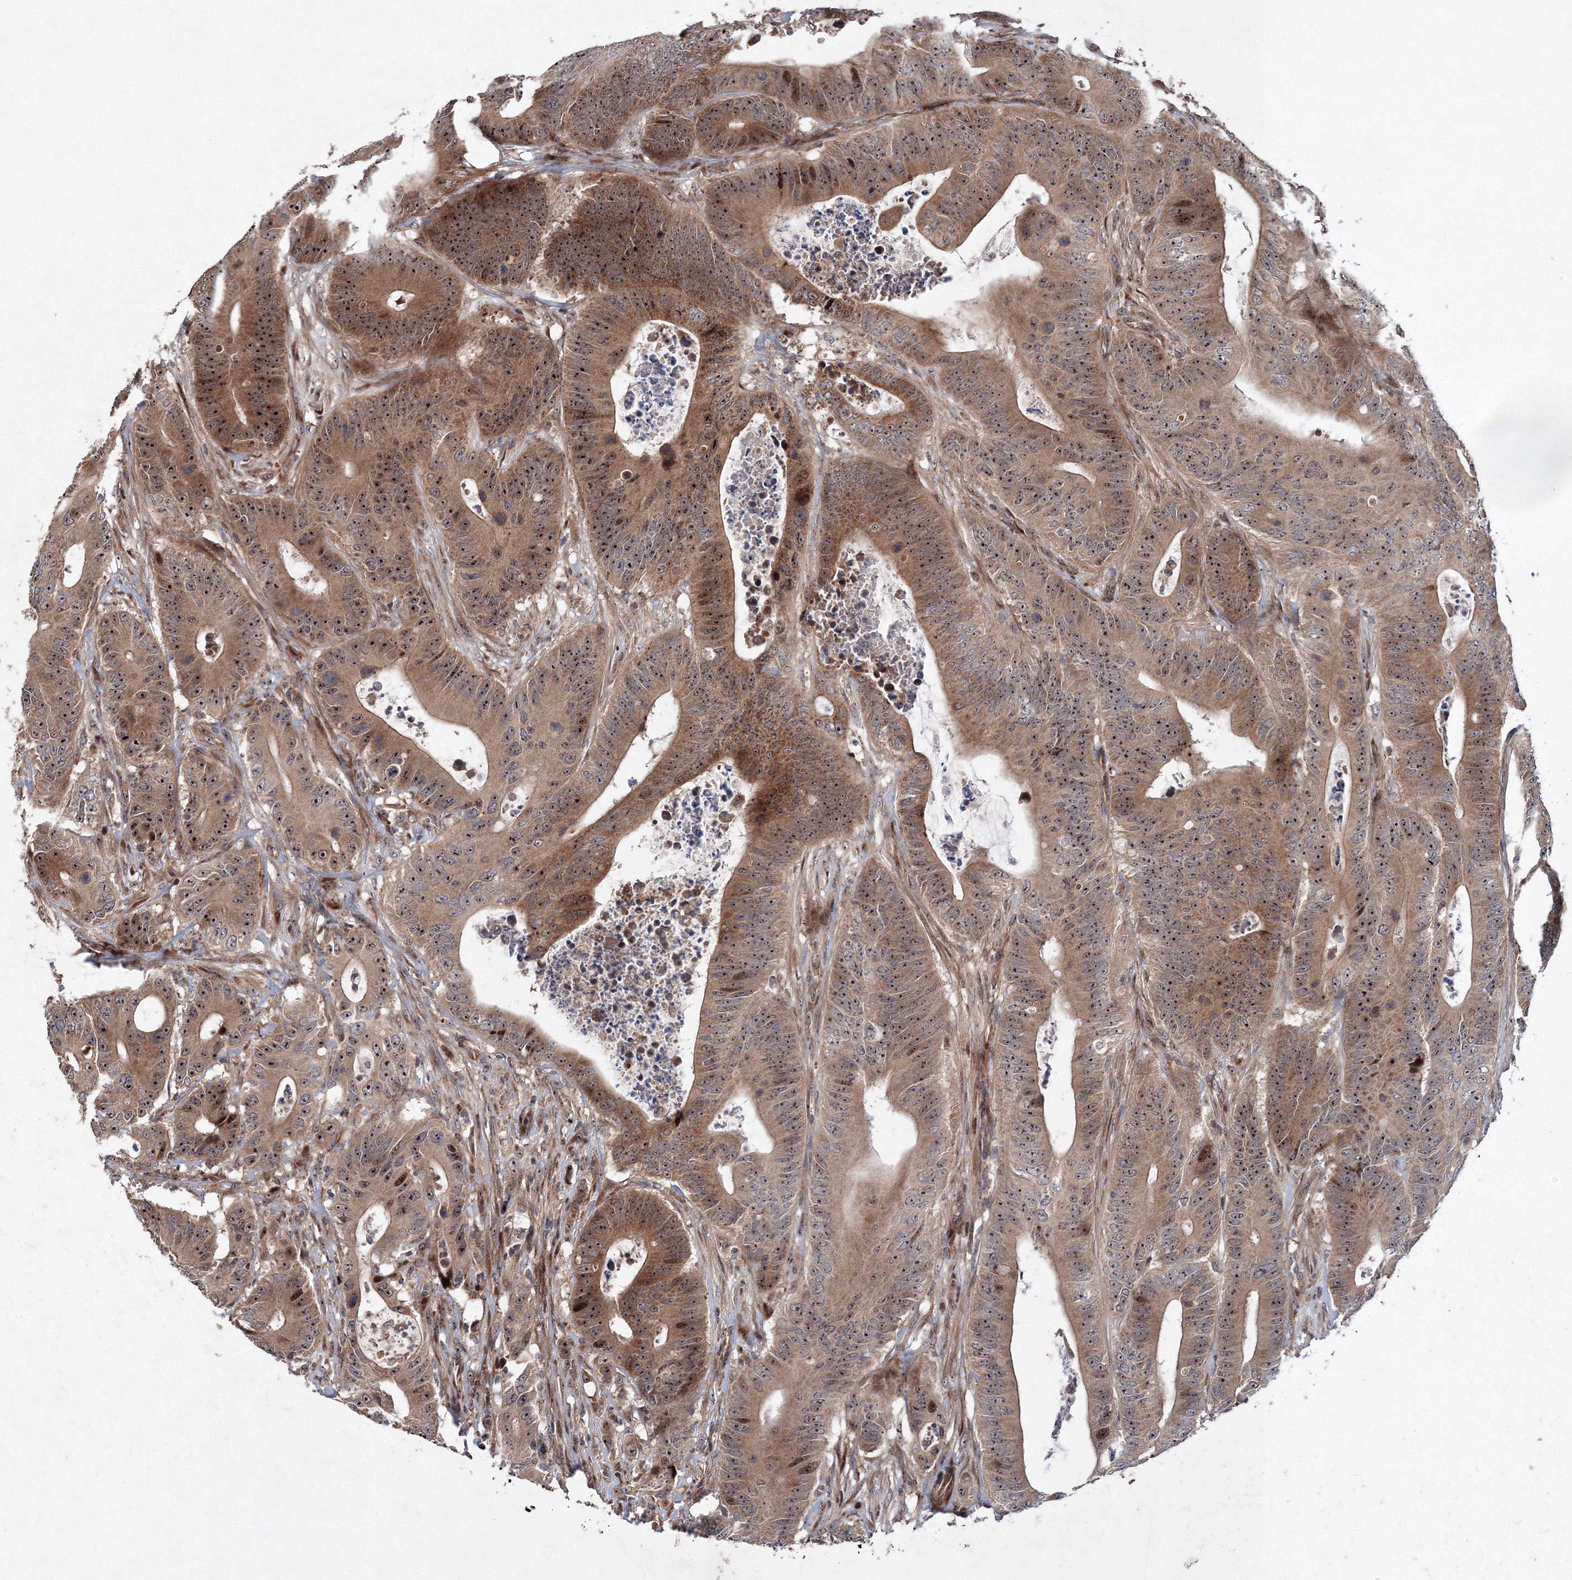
{"staining": {"intensity": "strong", "quantity": ">75%", "location": "cytoplasmic/membranous,nuclear"}, "tissue": "colorectal cancer", "cell_type": "Tumor cells", "image_type": "cancer", "snomed": [{"axis": "morphology", "description": "Adenocarcinoma, NOS"}, {"axis": "topography", "description": "Colon"}], "caption": "Immunohistochemical staining of human colorectal adenocarcinoma shows high levels of strong cytoplasmic/membranous and nuclear protein positivity in about >75% of tumor cells.", "gene": "ANKAR", "patient": {"sex": "male", "age": 83}}